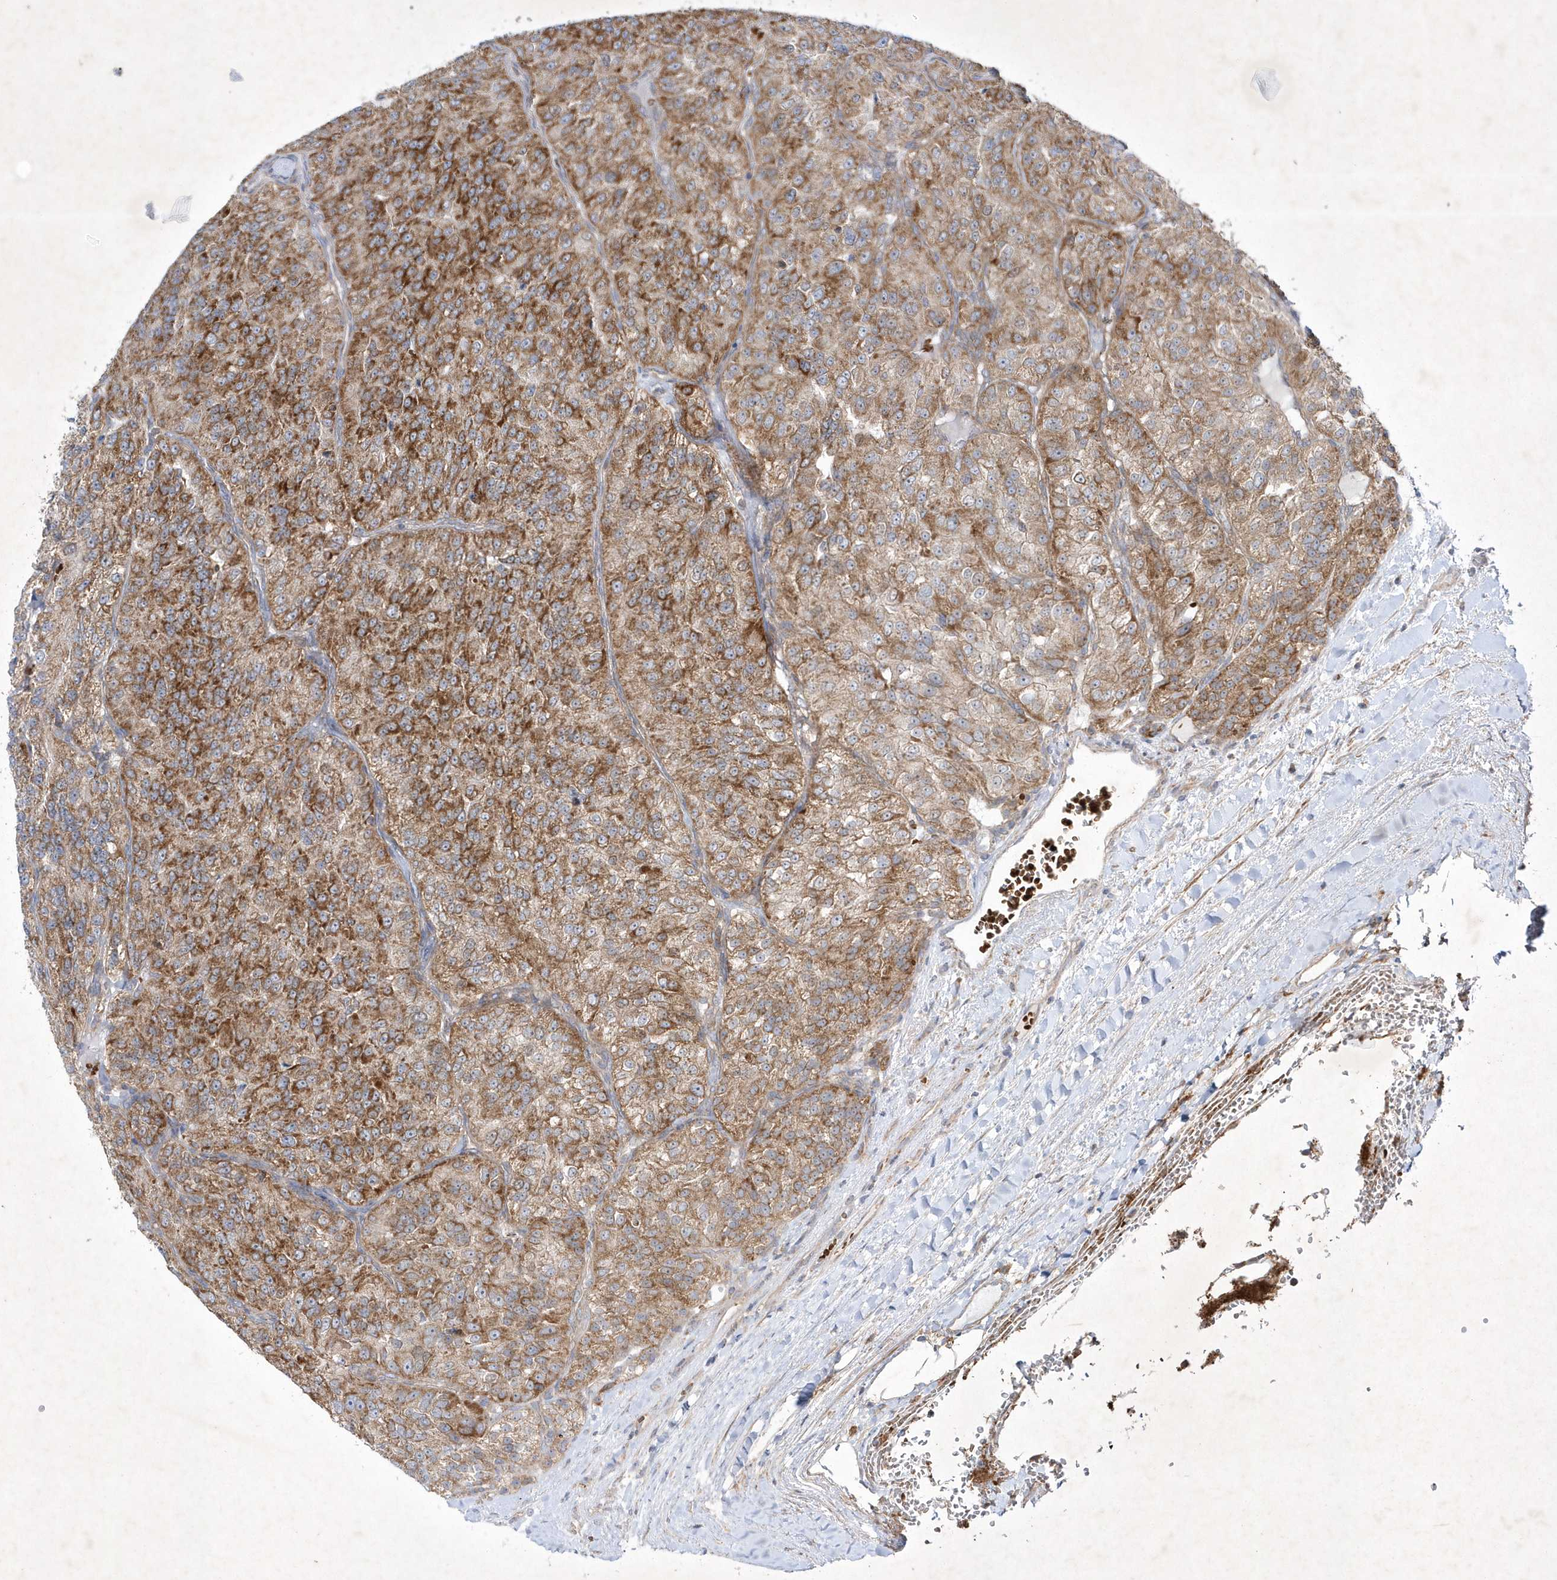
{"staining": {"intensity": "strong", "quantity": ">75%", "location": "cytoplasmic/membranous"}, "tissue": "renal cancer", "cell_type": "Tumor cells", "image_type": "cancer", "snomed": [{"axis": "morphology", "description": "Adenocarcinoma, NOS"}, {"axis": "topography", "description": "Kidney"}], "caption": "Immunohistochemistry (IHC) (DAB) staining of adenocarcinoma (renal) exhibits strong cytoplasmic/membranous protein staining in approximately >75% of tumor cells. (Brightfield microscopy of DAB IHC at high magnification).", "gene": "OPA1", "patient": {"sex": "female", "age": 63}}